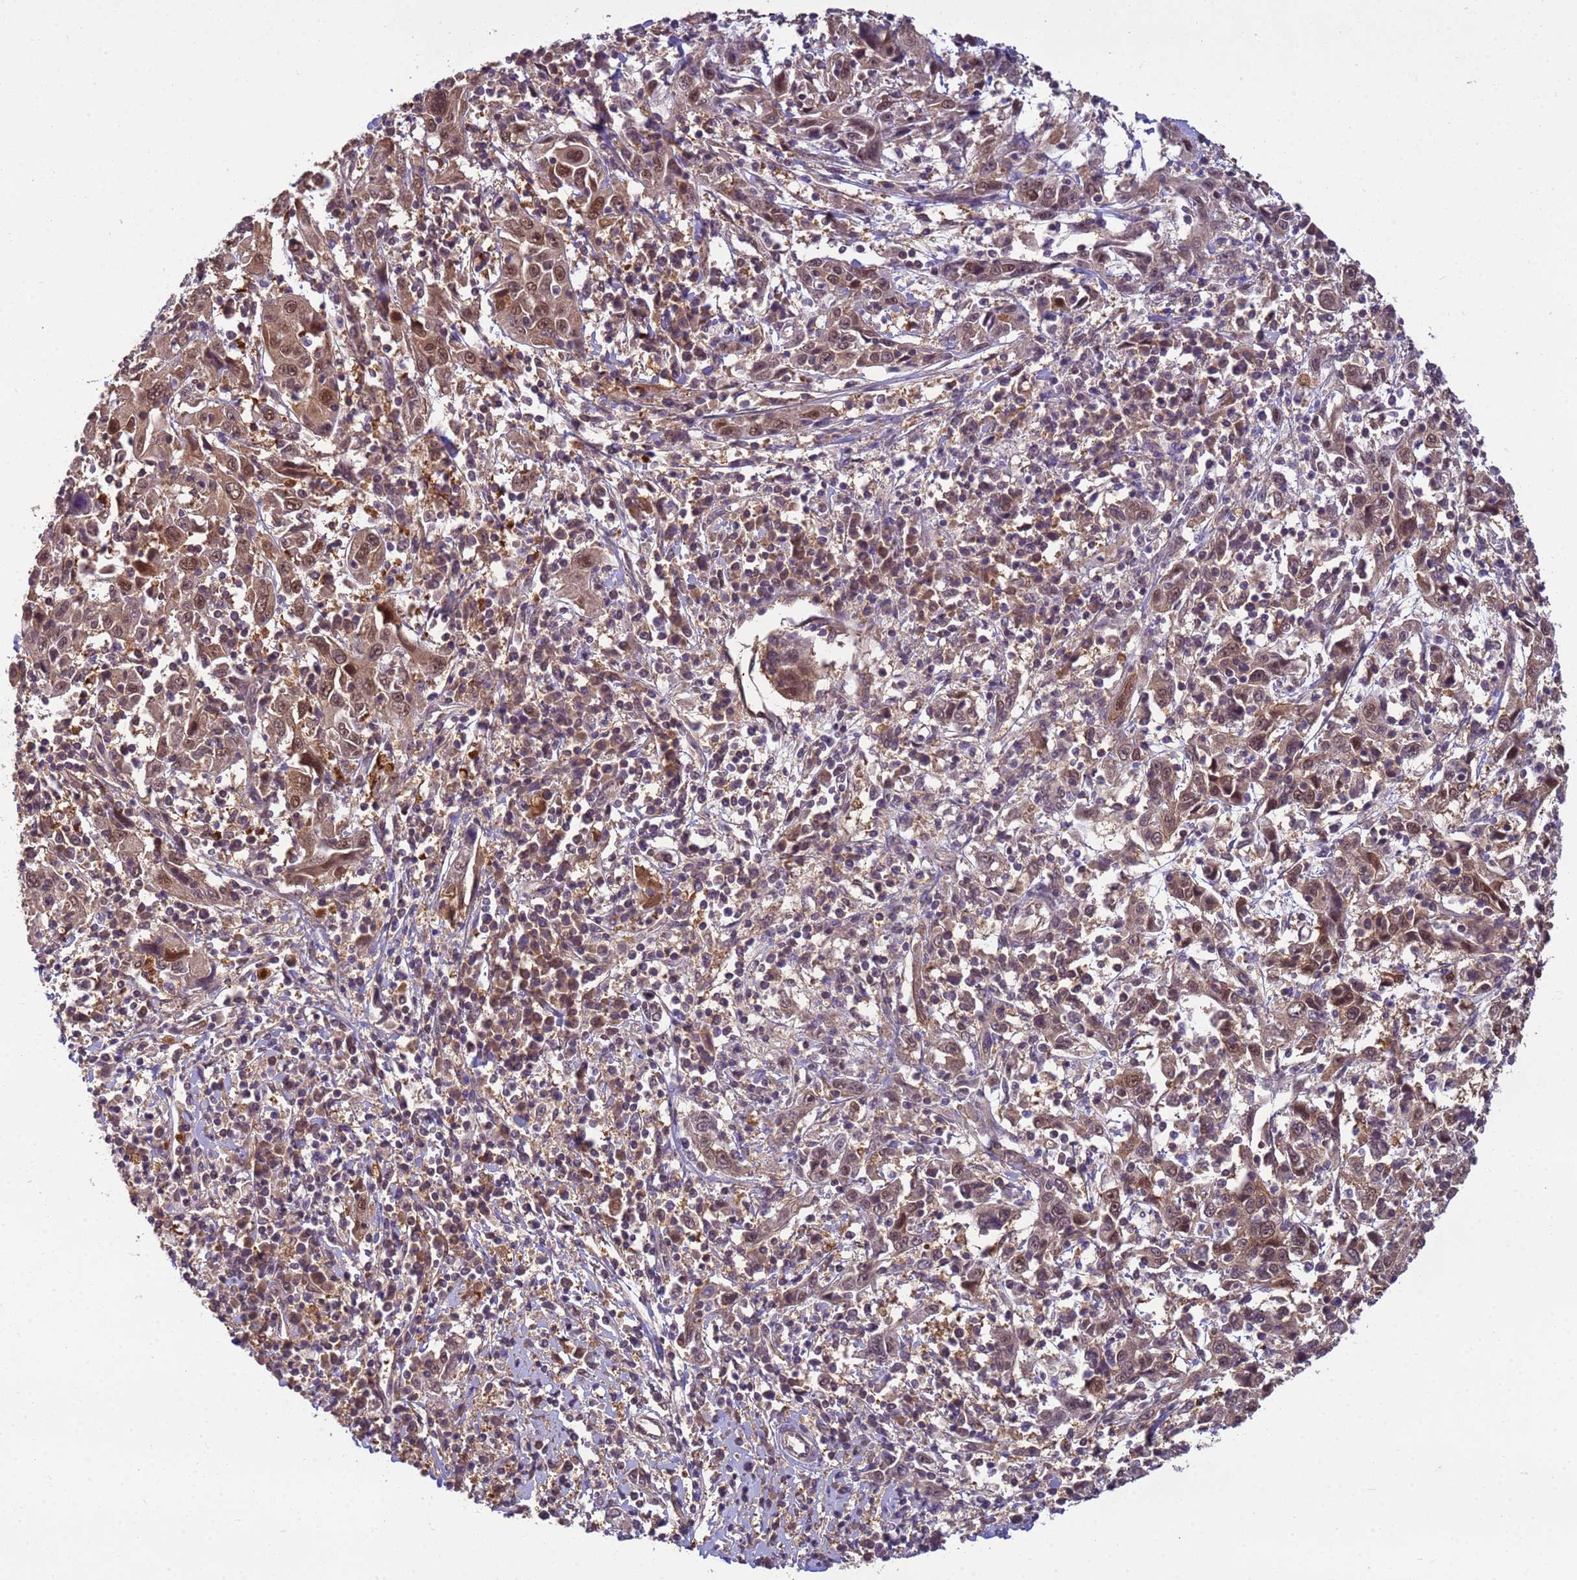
{"staining": {"intensity": "moderate", "quantity": ">75%", "location": "cytoplasmic/membranous,nuclear"}, "tissue": "cervical cancer", "cell_type": "Tumor cells", "image_type": "cancer", "snomed": [{"axis": "morphology", "description": "Squamous cell carcinoma, NOS"}, {"axis": "topography", "description": "Cervix"}], "caption": "Cervical cancer (squamous cell carcinoma) tissue demonstrates moderate cytoplasmic/membranous and nuclear expression in approximately >75% of tumor cells", "gene": "NPEPPS", "patient": {"sex": "female", "age": 46}}